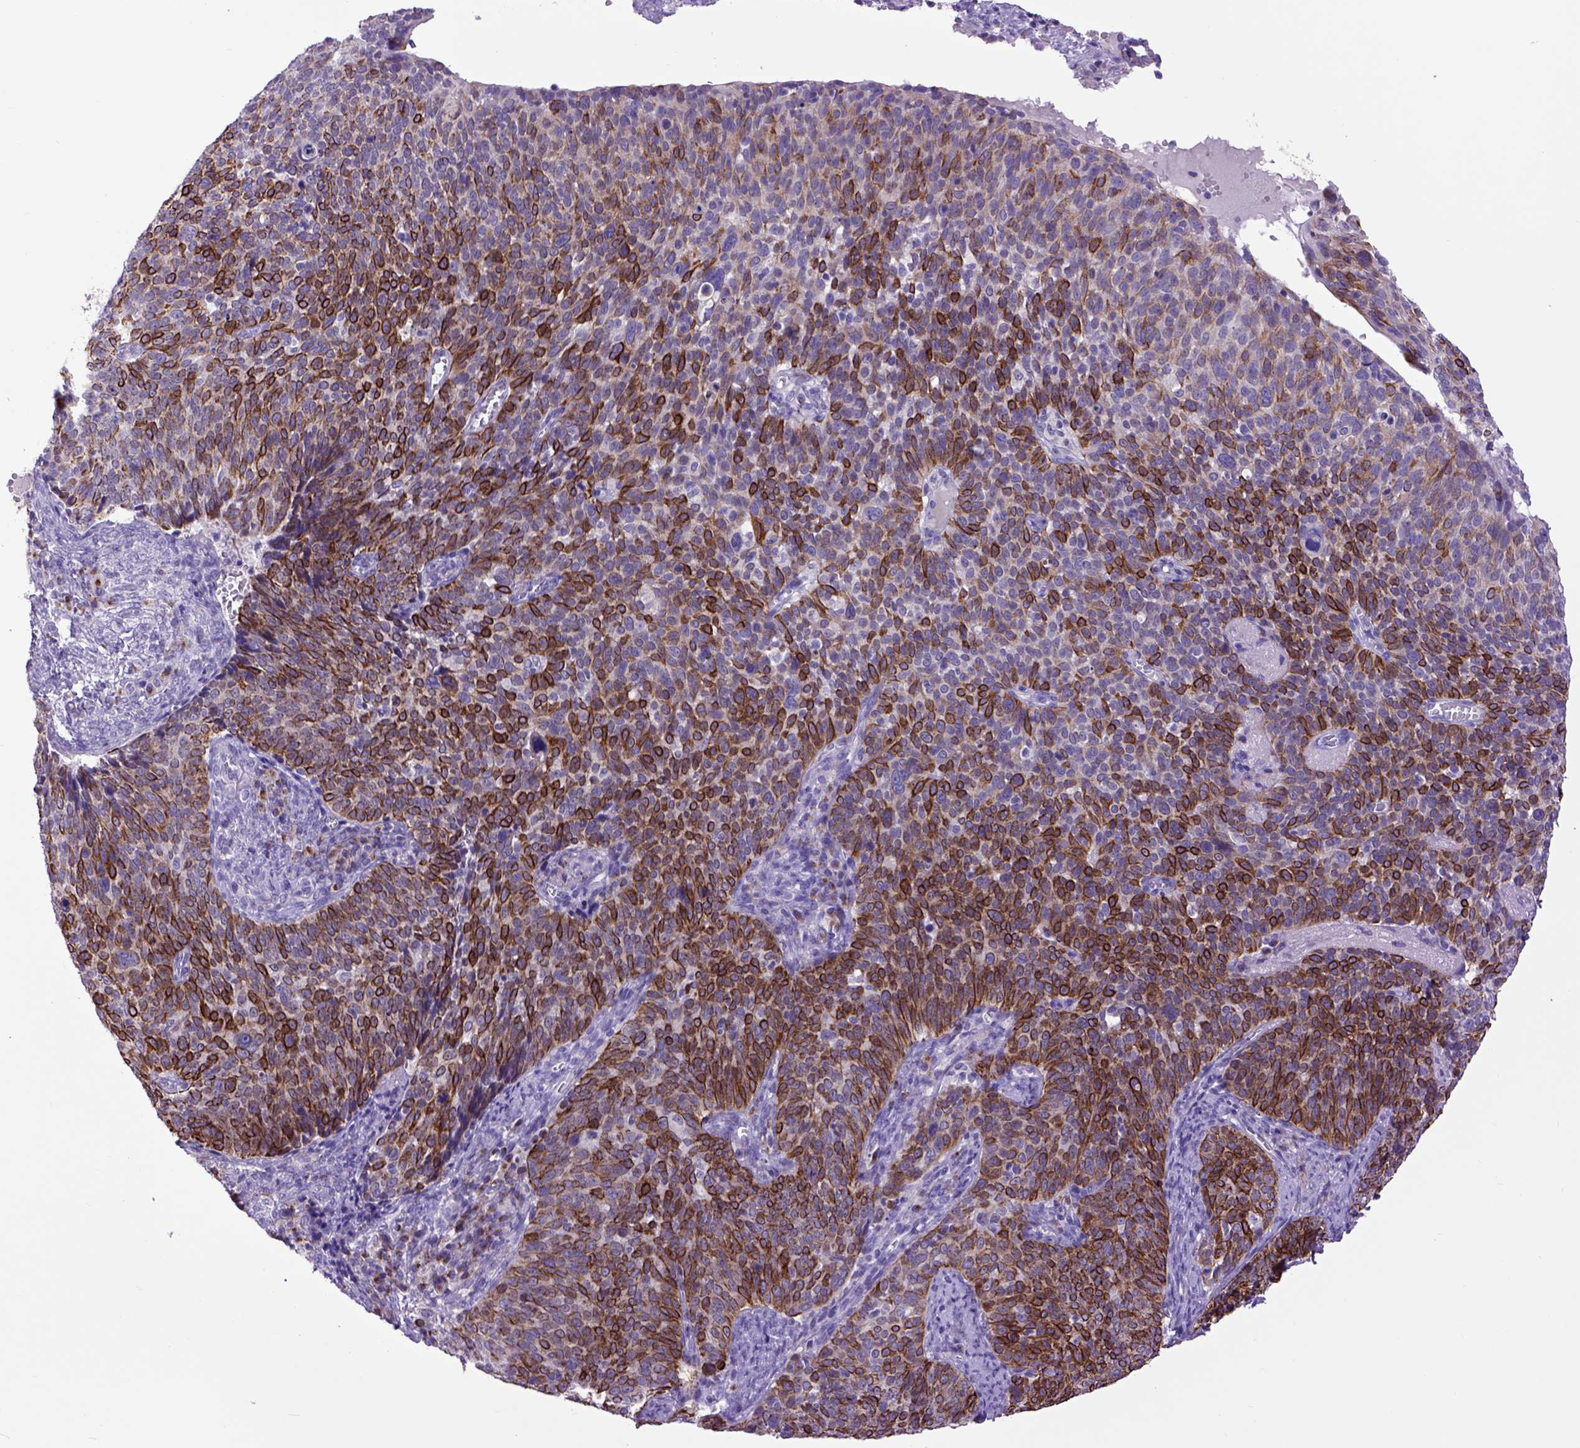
{"staining": {"intensity": "strong", "quantity": "25%-75%", "location": "cytoplasmic/membranous"}, "tissue": "cervical cancer", "cell_type": "Tumor cells", "image_type": "cancer", "snomed": [{"axis": "morphology", "description": "Normal tissue, NOS"}, {"axis": "morphology", "description": "Squamous cell carcinoma, NOS"}, {"axis": "topography", "description": "Cervix"}], "caption": "This micrograph demonstrates immunohistochemistry staining of cervical cancer, with high strong cytoplasmic/membranous positivity in approximately 25%-75% of tumor cells.", "gene": "RAB25", "patient": {"sex": "female", "age": 39}}